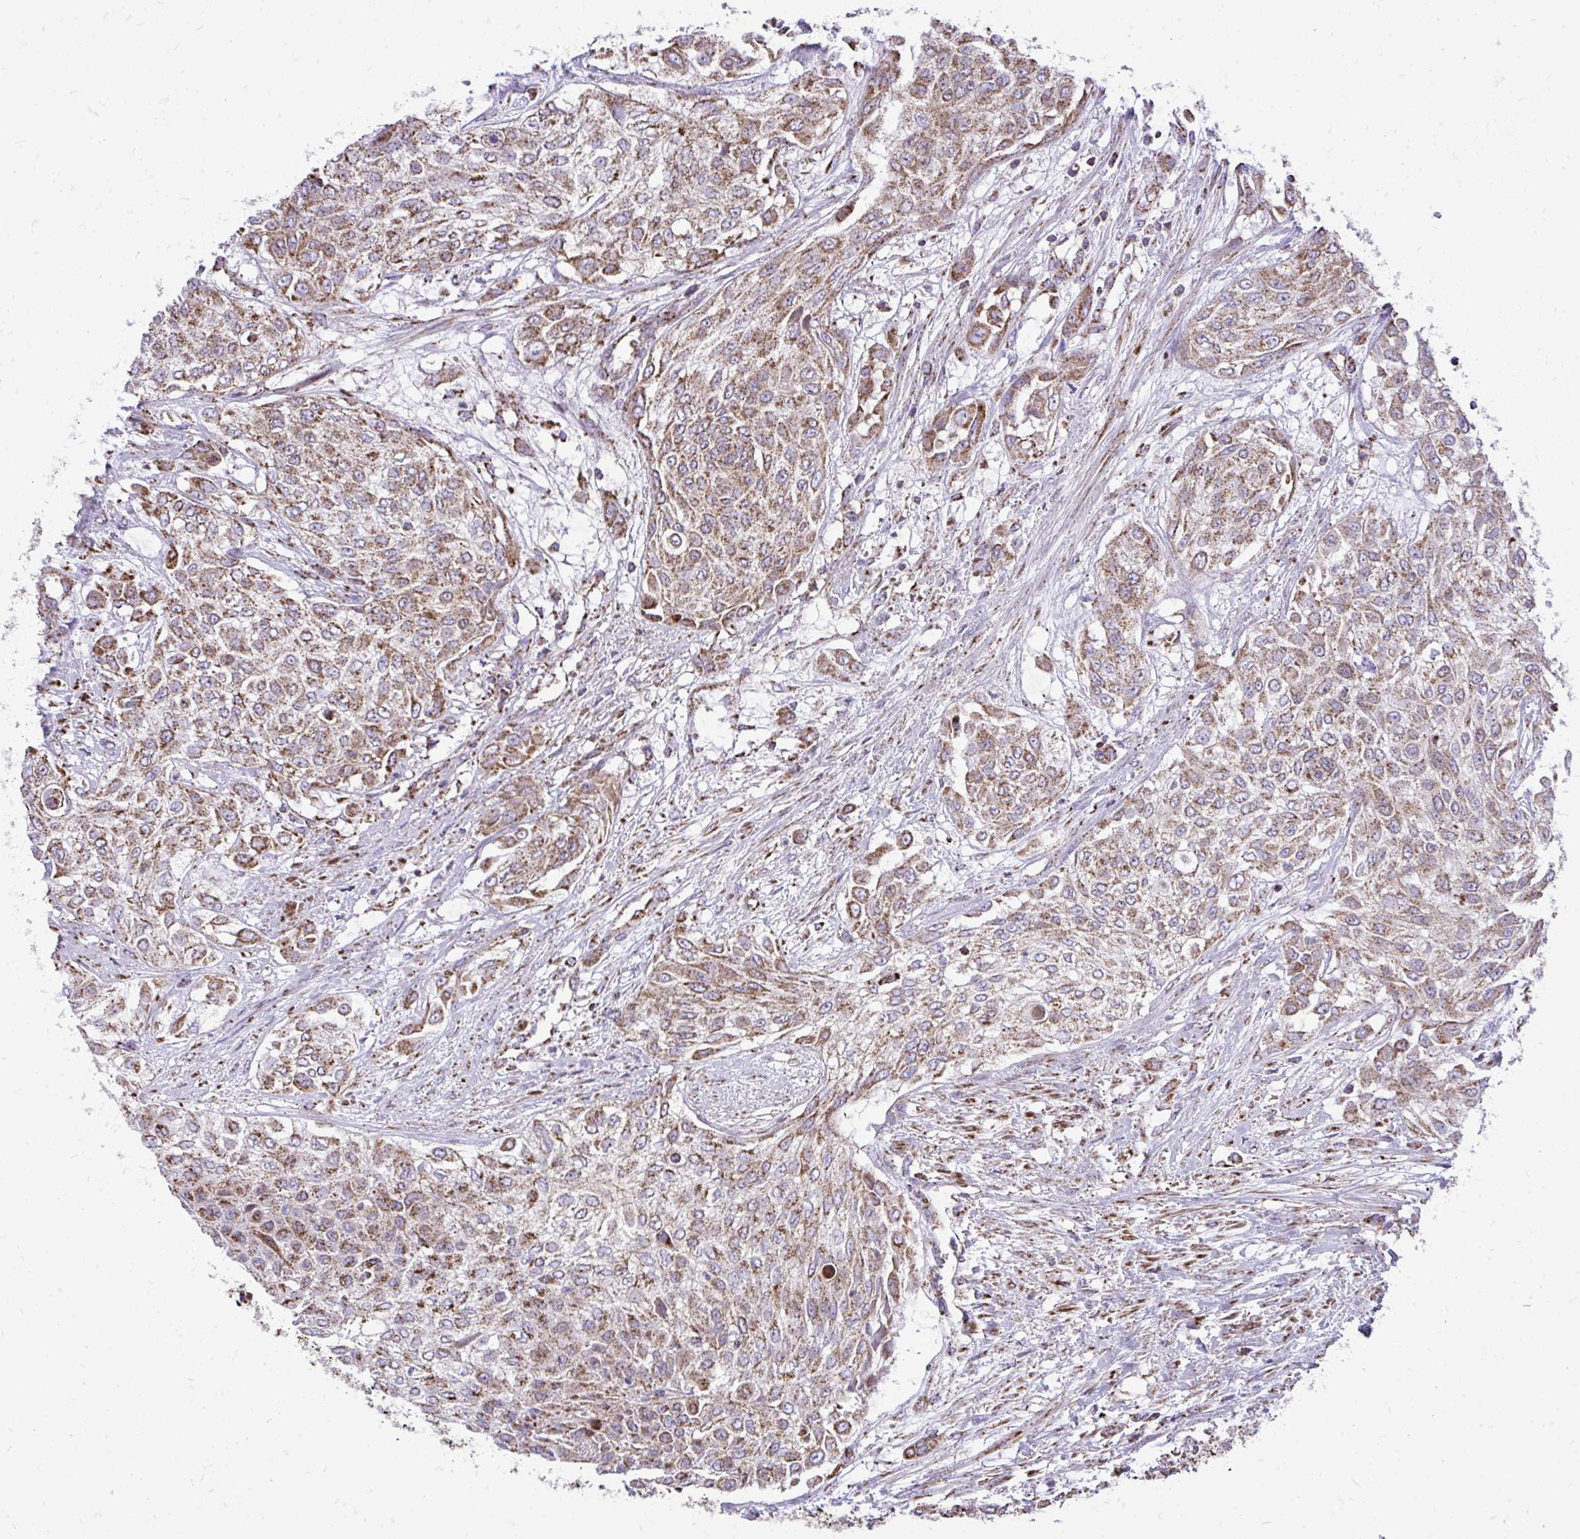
{"staining": {"intensity": "moderate", "quantity": ">75%", "location": "cytoplasmic/membranous"}, "tissue": "urothelial cancer", "cell_type": "Tumor cells", "image_type": "cancer", "snomed": [{"axis": "morphology", "description": "Urothelial carcinoma, High grade"}, {"axis": "topography", "description": "Urinary bladder"}], "caption": "The immunohistochemical stain highlights moderate cytoplasmic/membranous expression in tumor cells of urothelial carcinoma (high-grade) tissue. (IHC, brightfield microscopy, high magnification).", "gene": "UBE2C", "patient": {"sex": "male", "age": 57}}